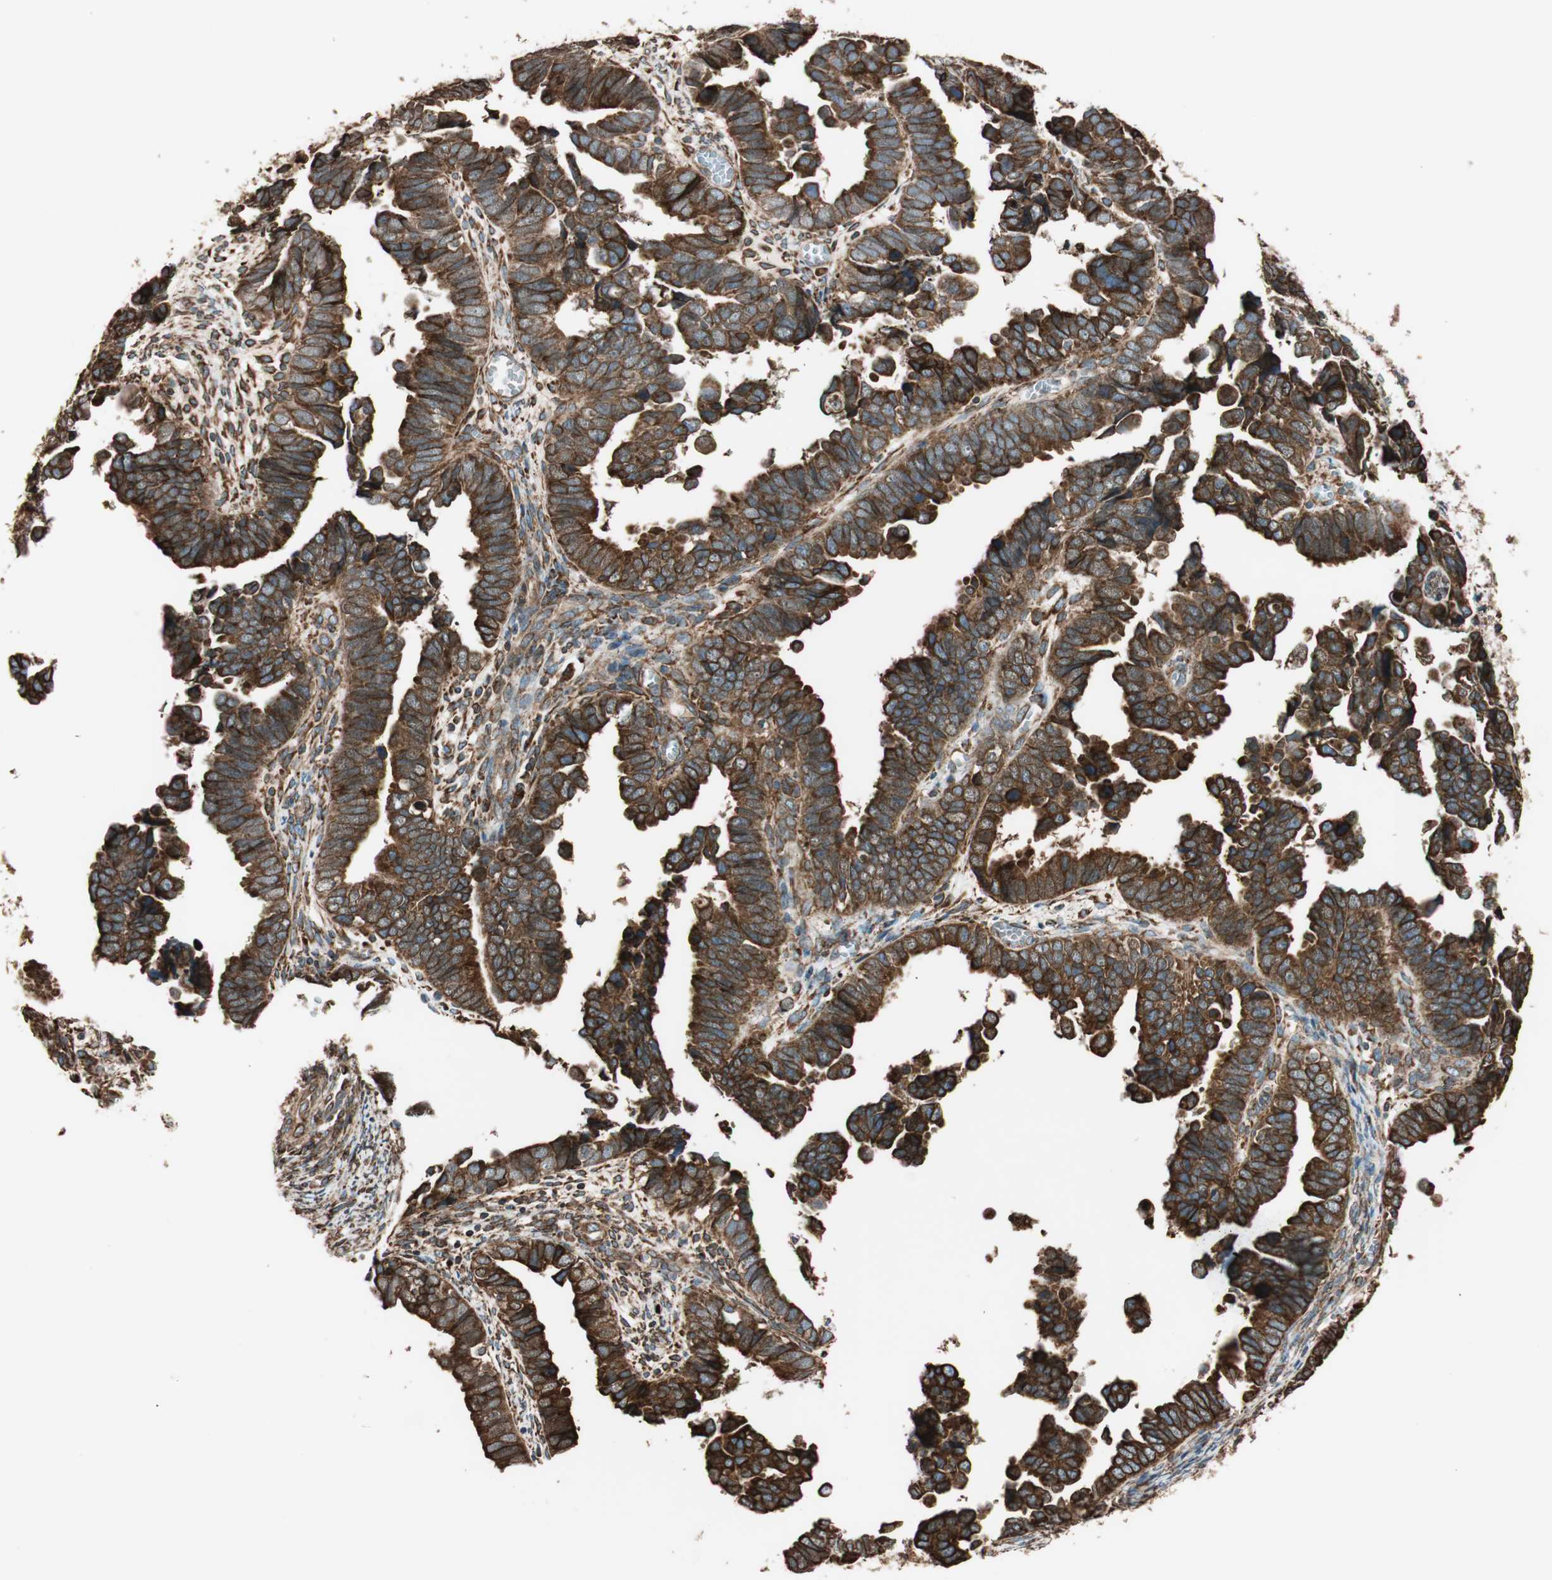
{"staining": {"intensity": "strong", "quantity": ">75%", "location": "cytoplasmic/membranous"}, "tissue": "endometrial cancer", "cell_type": "Tumor cells", "image_type": "cancer", "snomed": [{"axis": "morphology", "description": "Adenocarcinoma, NOS"}, {"axis": "topography", "description": "Endometrium"}], "caption": "Immunohistochemical staining of endometrial cancer (adenocarcinoma) shows high levels of strong cytoplasmic/membranous protein staining in approximately >75% of tumor cells.", "gene": "PRKCSH", "patient": {"sex": "female", "age": 75}}